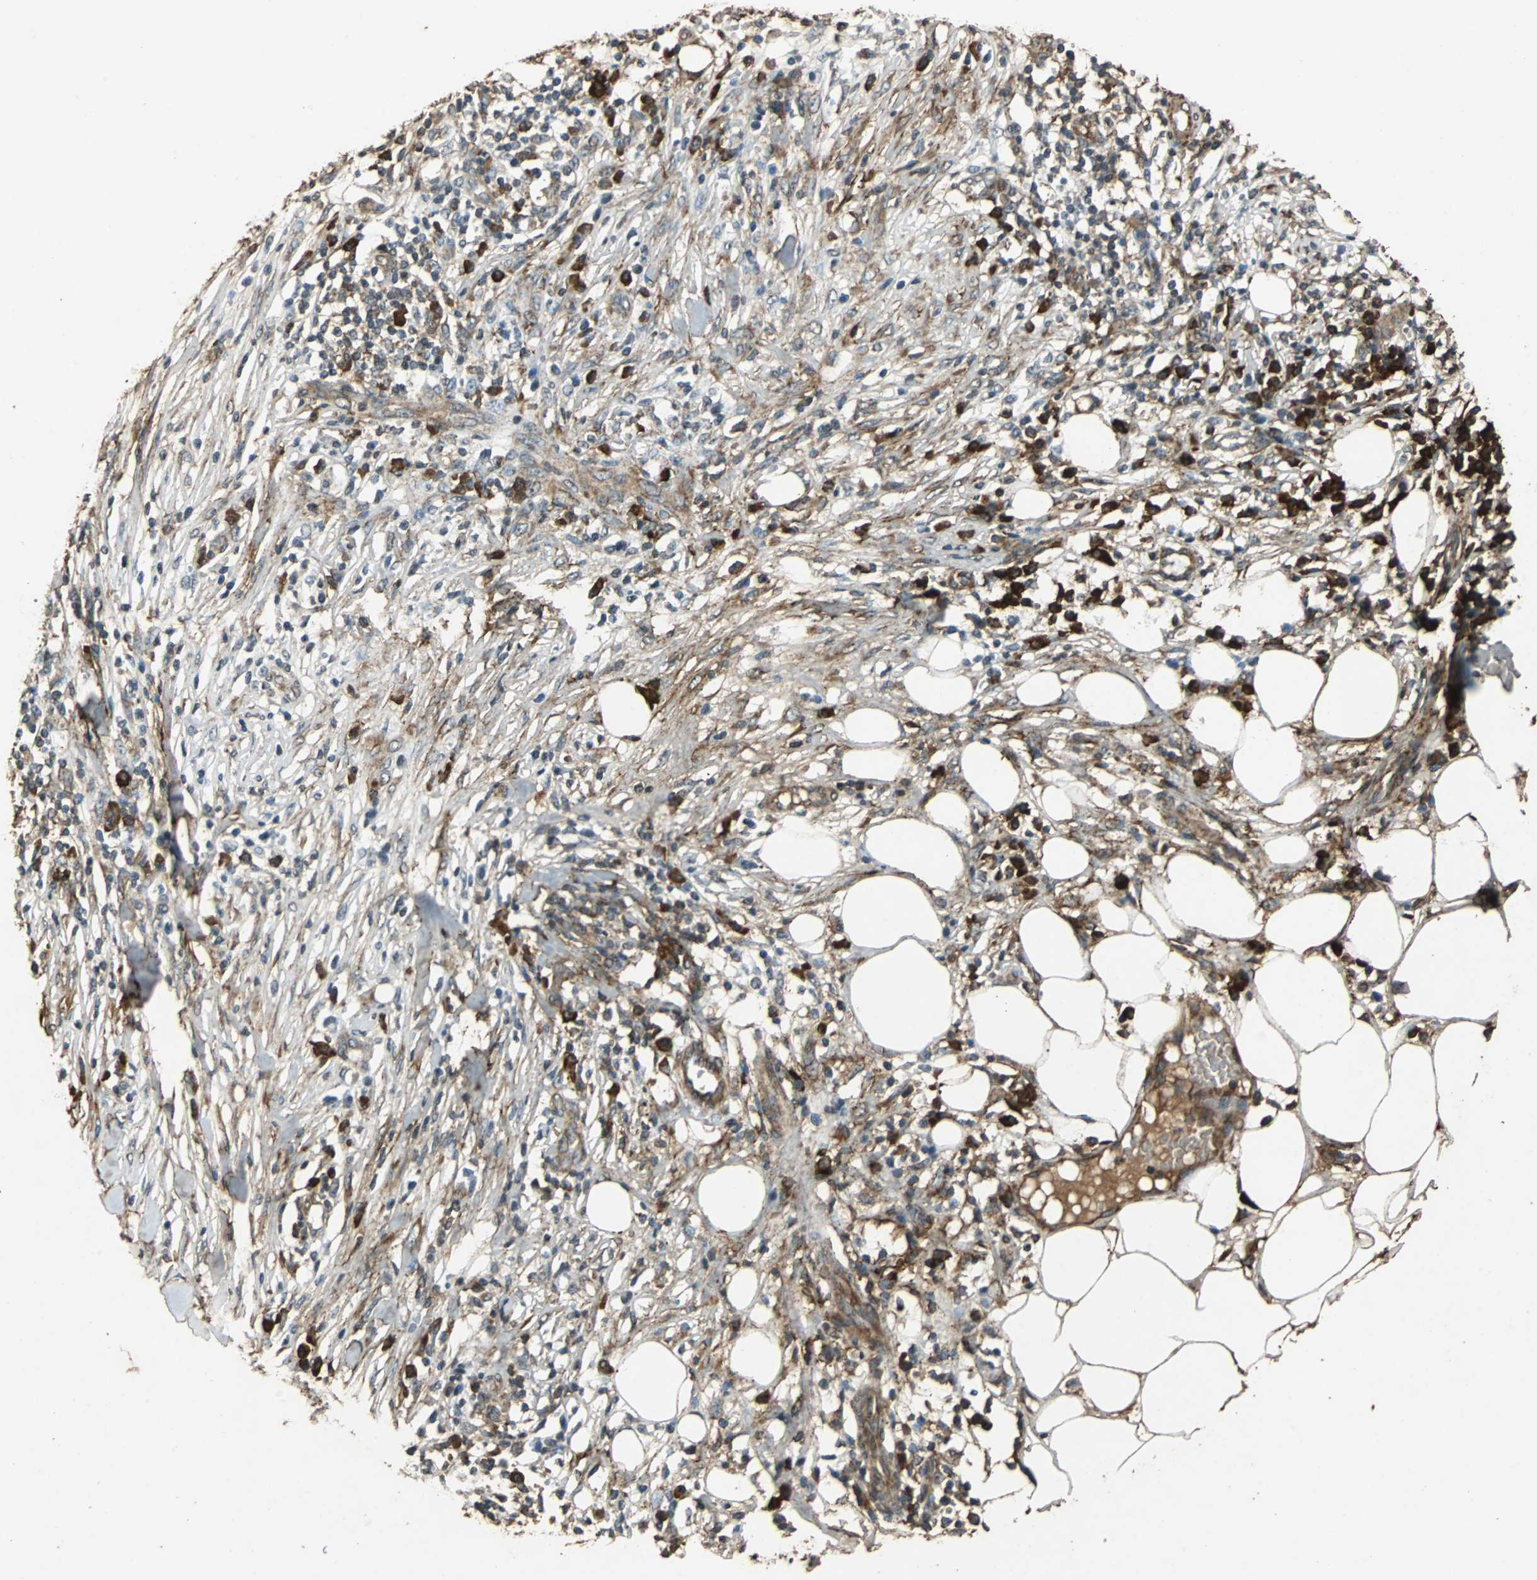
{"staining": {"intensity": "moderate", "quantity": ">75%", "location": "cytoplasmic/membranous"}, "tissue": "skin cancer", "cell_type": "Tumor cells", "image_type": "cancer", "snomed": [{"axis": "morphology", "description": "Squamous cell carcinoma, NOS"}, {"axis": "topography", "description": "Skin"}], "caption": "This is an image of immunohistochemistry (IHC) staining of squamous cell carcinoma (skin), which shows moderate staining in the cytoplasmic/membranous of tumor cells.", "gene": "NAA10", "patient": {"sex": "male", "age": 24}}